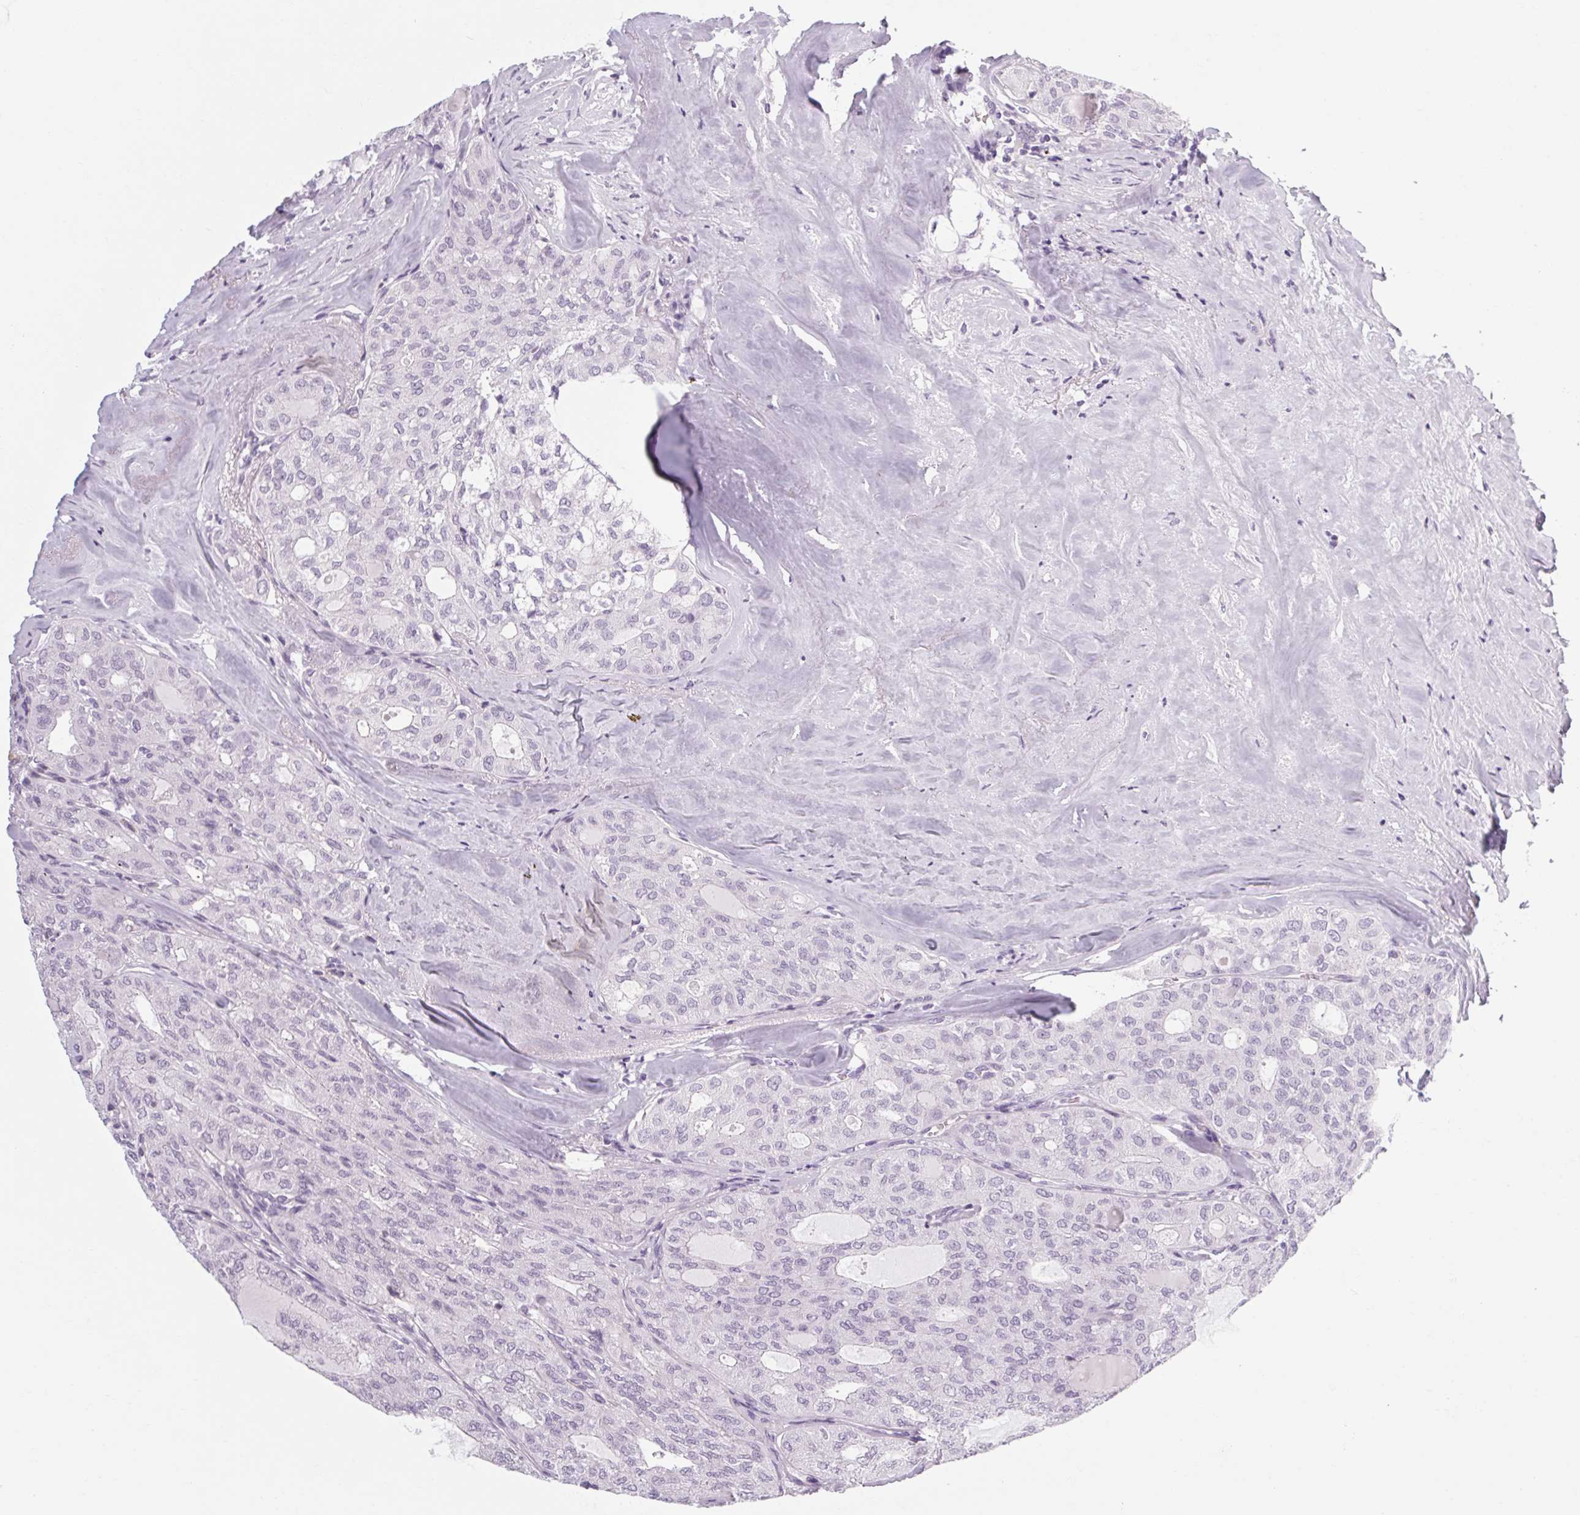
{"staining": {"intensity": "negative", "quantity": "none", "location": "none"}, "tissue": "thyroid cancer", "cell_type": "Tumor cells", "image_type": "cancer", "snomed": [{"axis": "morphology", "description": "Follicular adenoma carcinoma, NOS"}, {"axis": "topography", "description": "Thyroid gland"}], "caption": "Tumor cells show no significant protein expression in thyroid cancer (follicular adenoma carcinoma).", "gene": "POMC", "patient": {"sex": "male", "age": 75}}